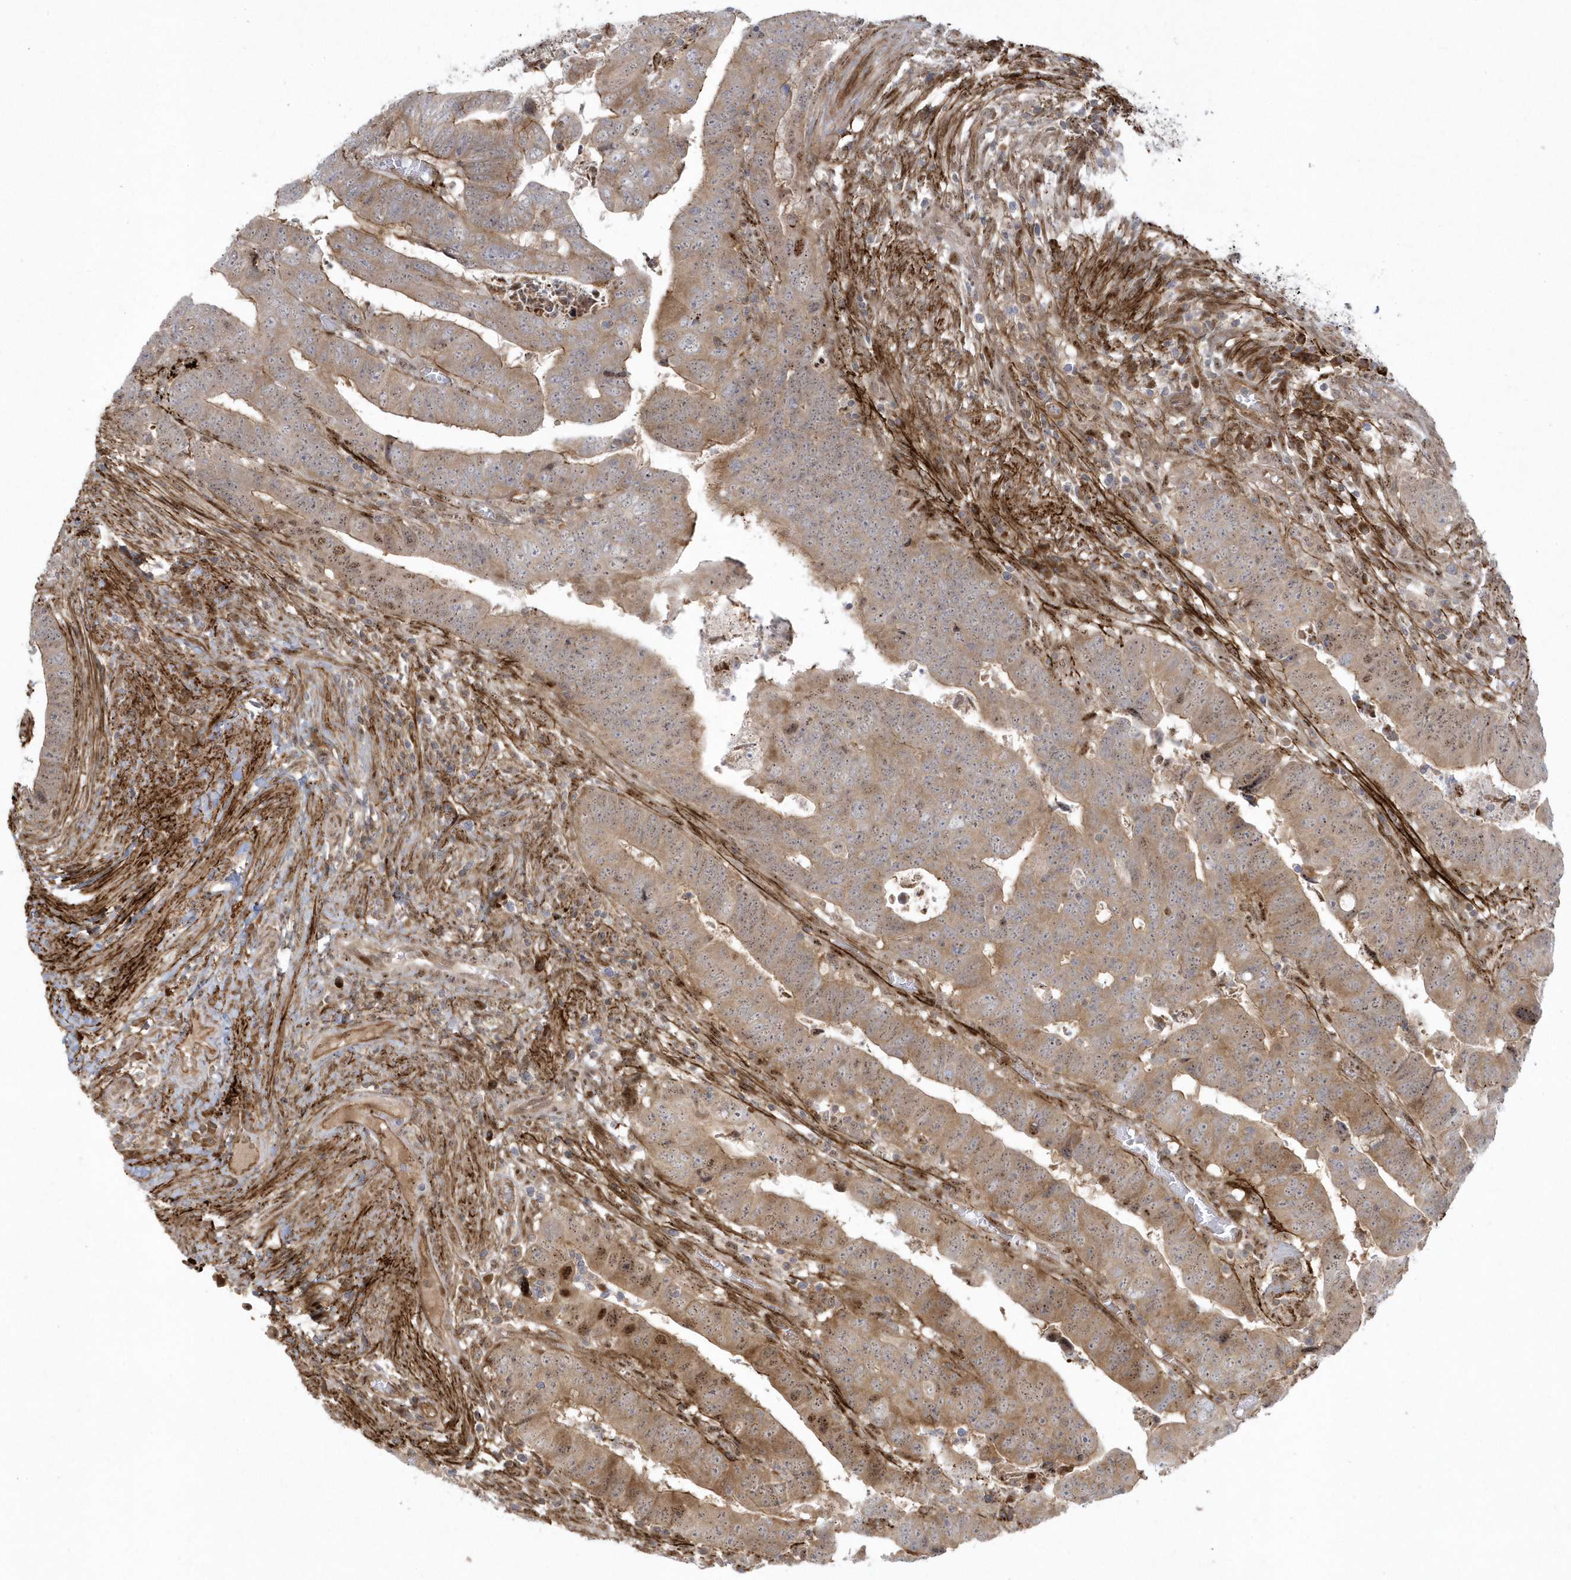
{"staining": {"intensity": "moderate", "quantity": ">75%", "location": "cytoplasmic/membranous,nuclear"}, "tissue": "colorectal cancer", "cell_type": "Tumor cells", "image_type": "cancer", "snomed": [{"axis": "morphology", "description": "Normal tissue, NOS"}, {"axis": "morphology", "description": "Adenocarcinoma, NOS"}, {"axis": "topography", "description": "Rectum"}], "caption": "There is medium levels of moderate cytoplasmic/membranous and nuclear positivity in tumor cells of colorectal cancer (adenocarcinoma), as demonstrated by immunohistochemical staining (brown color).", "gene": "MASP2", "patient": {"sex": "female", "age": 65}}